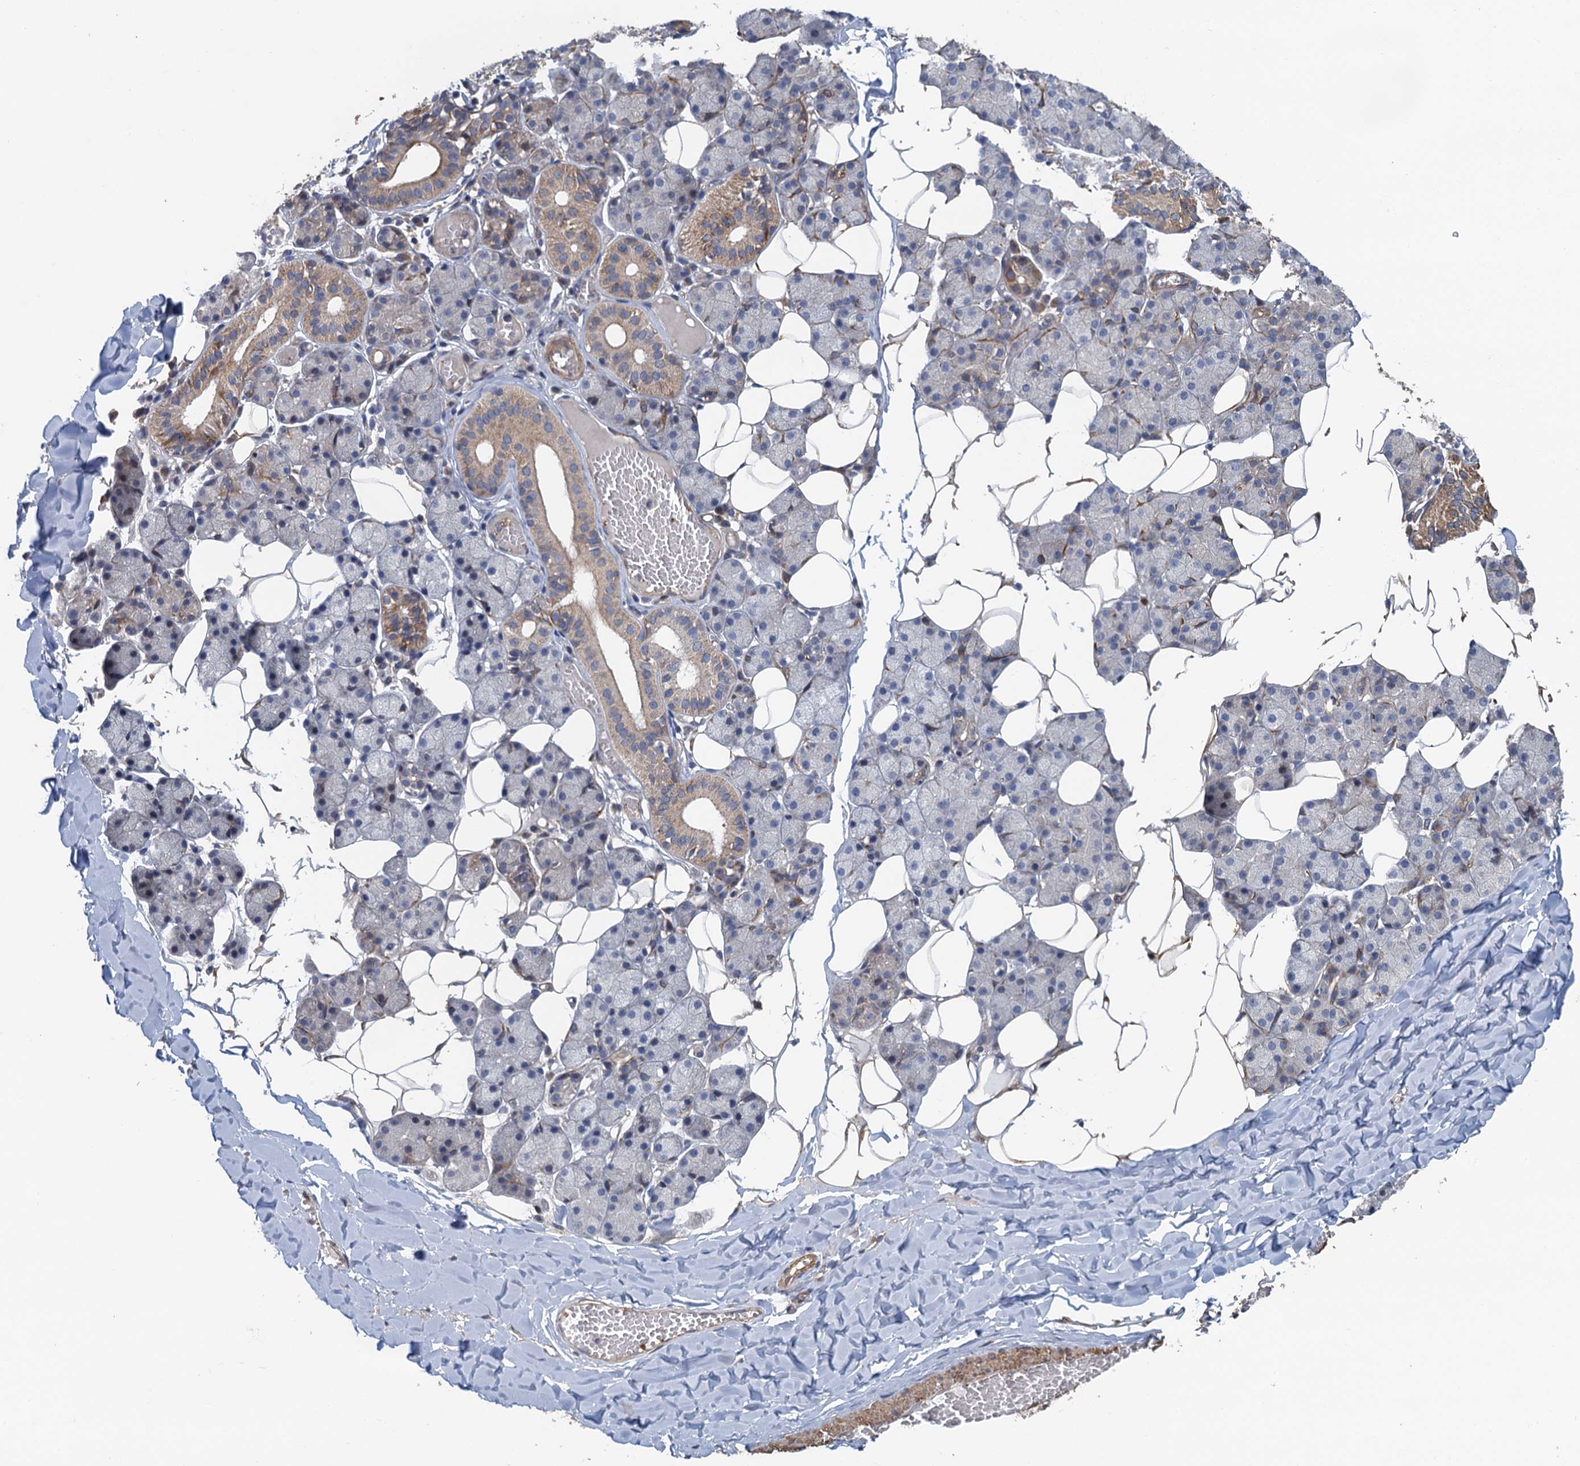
{"staining": {"intensity": "moderate", "quantity": "<25%", "location": "cytoplasmic/membranous"}, "tissue": "salivary gland", "cell_type": "Glandular cells", "image_type": "normal", "snomed": [{"axis": "morphology", "description": "Normal tissue, NOS"}, {"axis": "topography", "description": "Salivary gland"}], "caption": "Approximately <25% of glandular cells in unremarkable salivary gland display moderate cytoplasmic/membranous protein staining as visualized by brown immunohistochemical staining.", "gene": "MEAK7", "patient": {"sex": "female", "age": 33}}